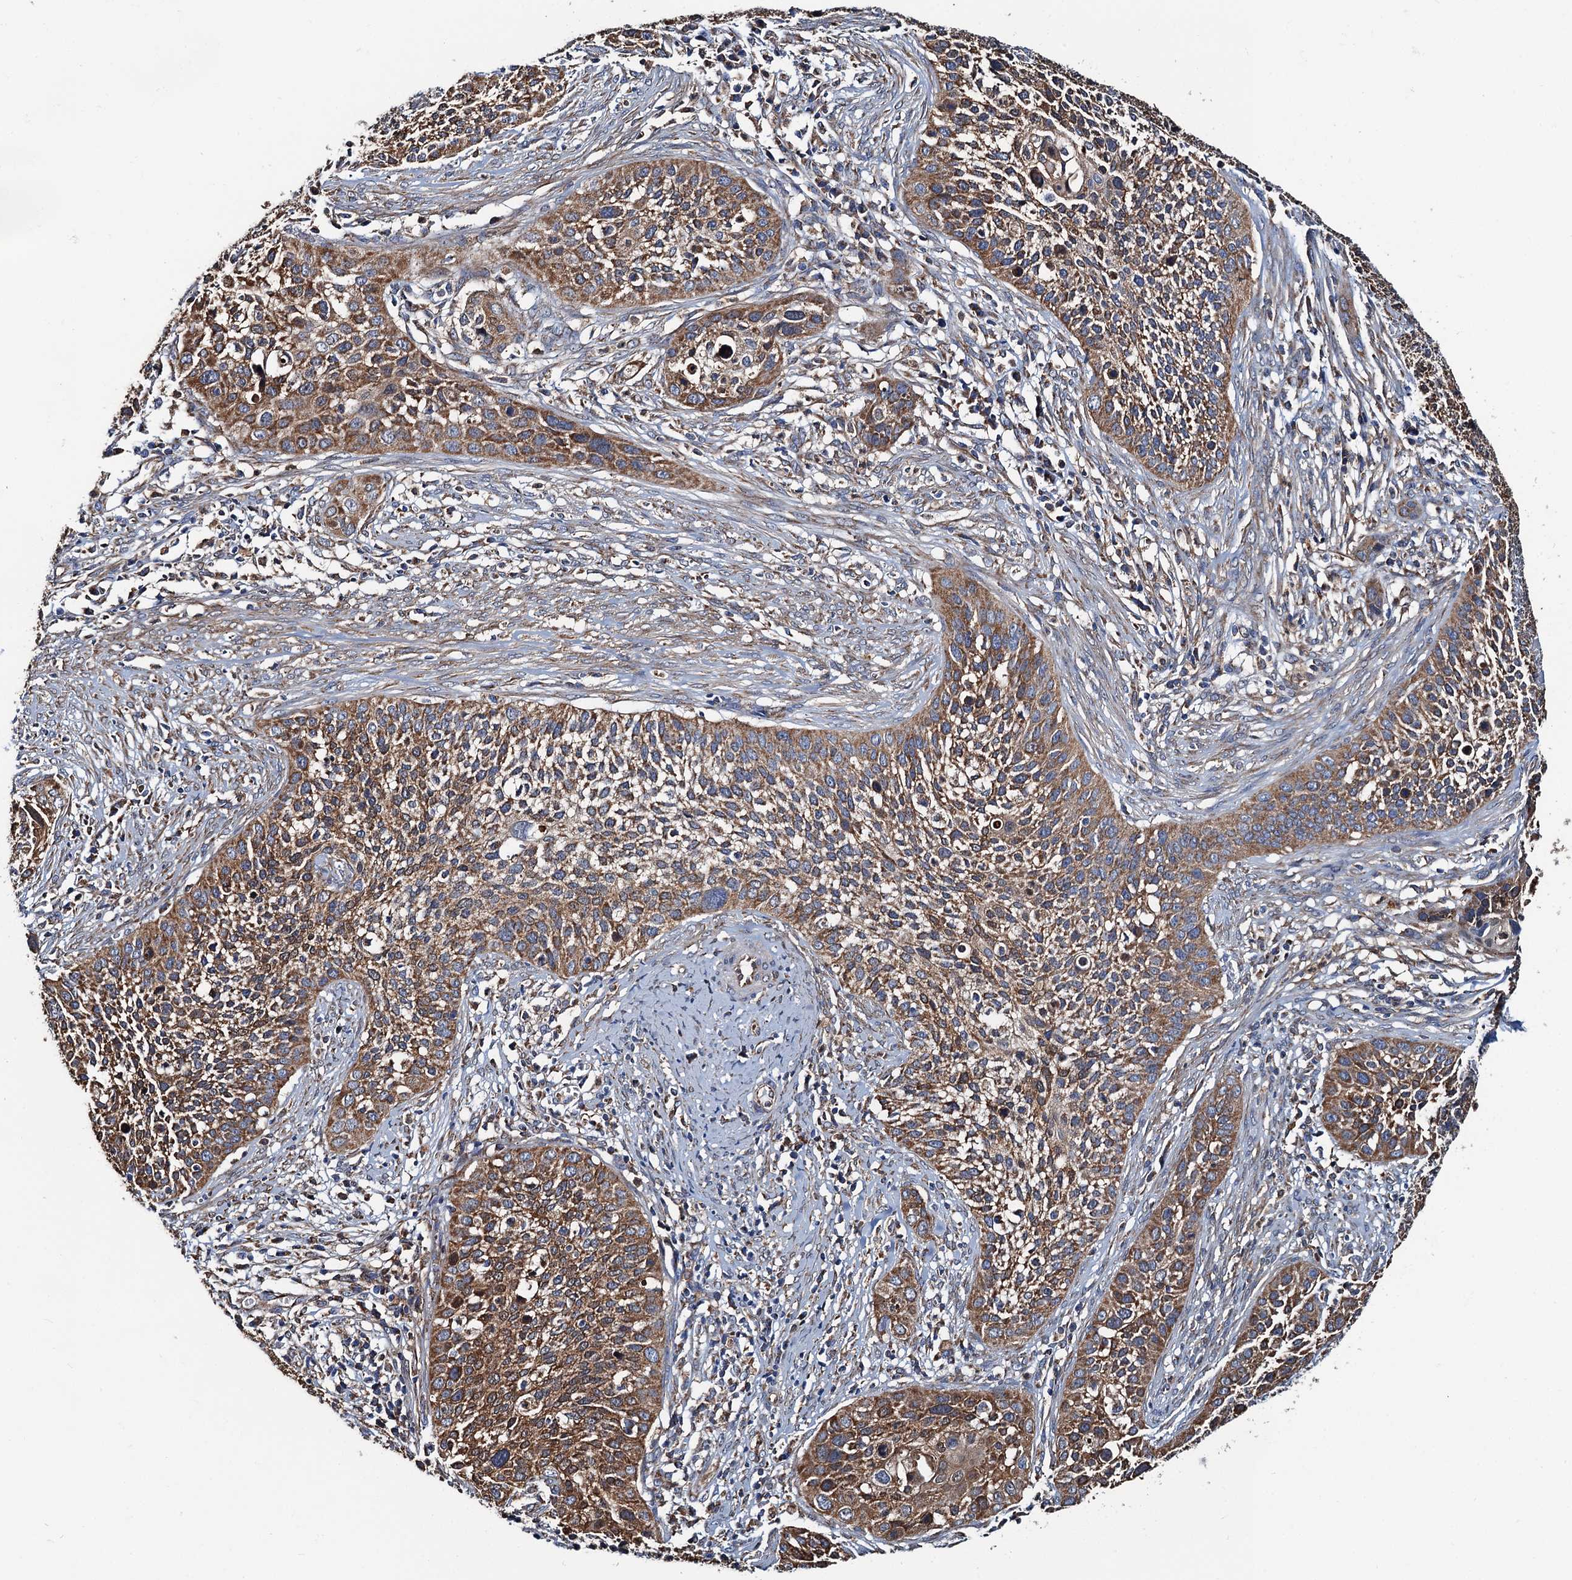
{"staining": {"intensity": "moderate", "quantity": ">75%", "location": "cytoplasmic/membranous"}, "tissue": "cervical cancer", "cell_type": "Tumor cells", "image_type": "cancer", "snomed": [{"axis": "morphology", "description": "Squamous cell carcinoma, NOS"}, {"axis": "topography", "description": "Cervix"}], "caption": "A micrograph showing moderate cytoplasmic/membranous positivity in about >75% of tumor cells in cervical squamous cell carcinoma, as visualized by brown immunohistochemical staining.", "gene": "AAGAB", "patient": {"sex": "female", "age": 34}}